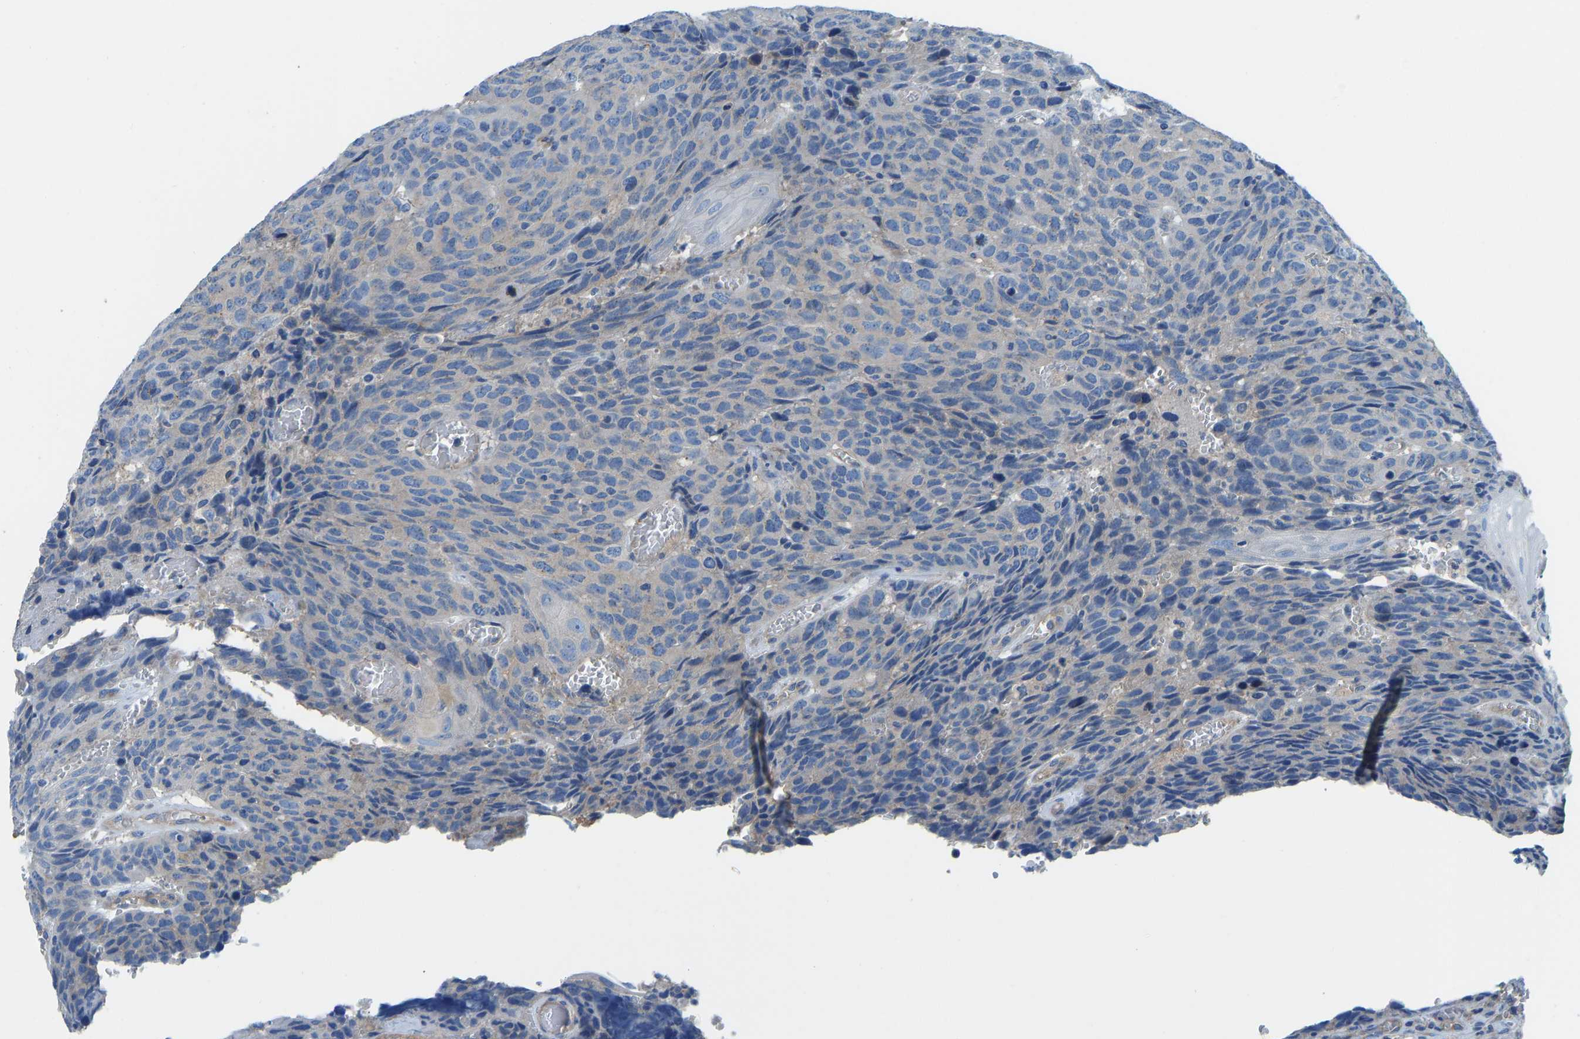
{"staining": {"intensity": "negative", "quantity": "none", "location": "none"}, "tissue": "head and neck cancer", "cell_type": "Tumor cells", "image_type": "cancer", "snomed": [{"axis": "morphology", "description": "Squamous cell carcinoma, NOS"}, {"axis": "topography", "description": "Head-Neck"}], "caption": "High magnification brightfield microscopy of head and neck cancer stained with DAB (3,3'-diaminobenzidine) (brown) and counterstained with hematoxylin (blue): tumor cells show no significant positivity.", "gene": "CHAD", "patient": {"sex": "male", "age": 66}}